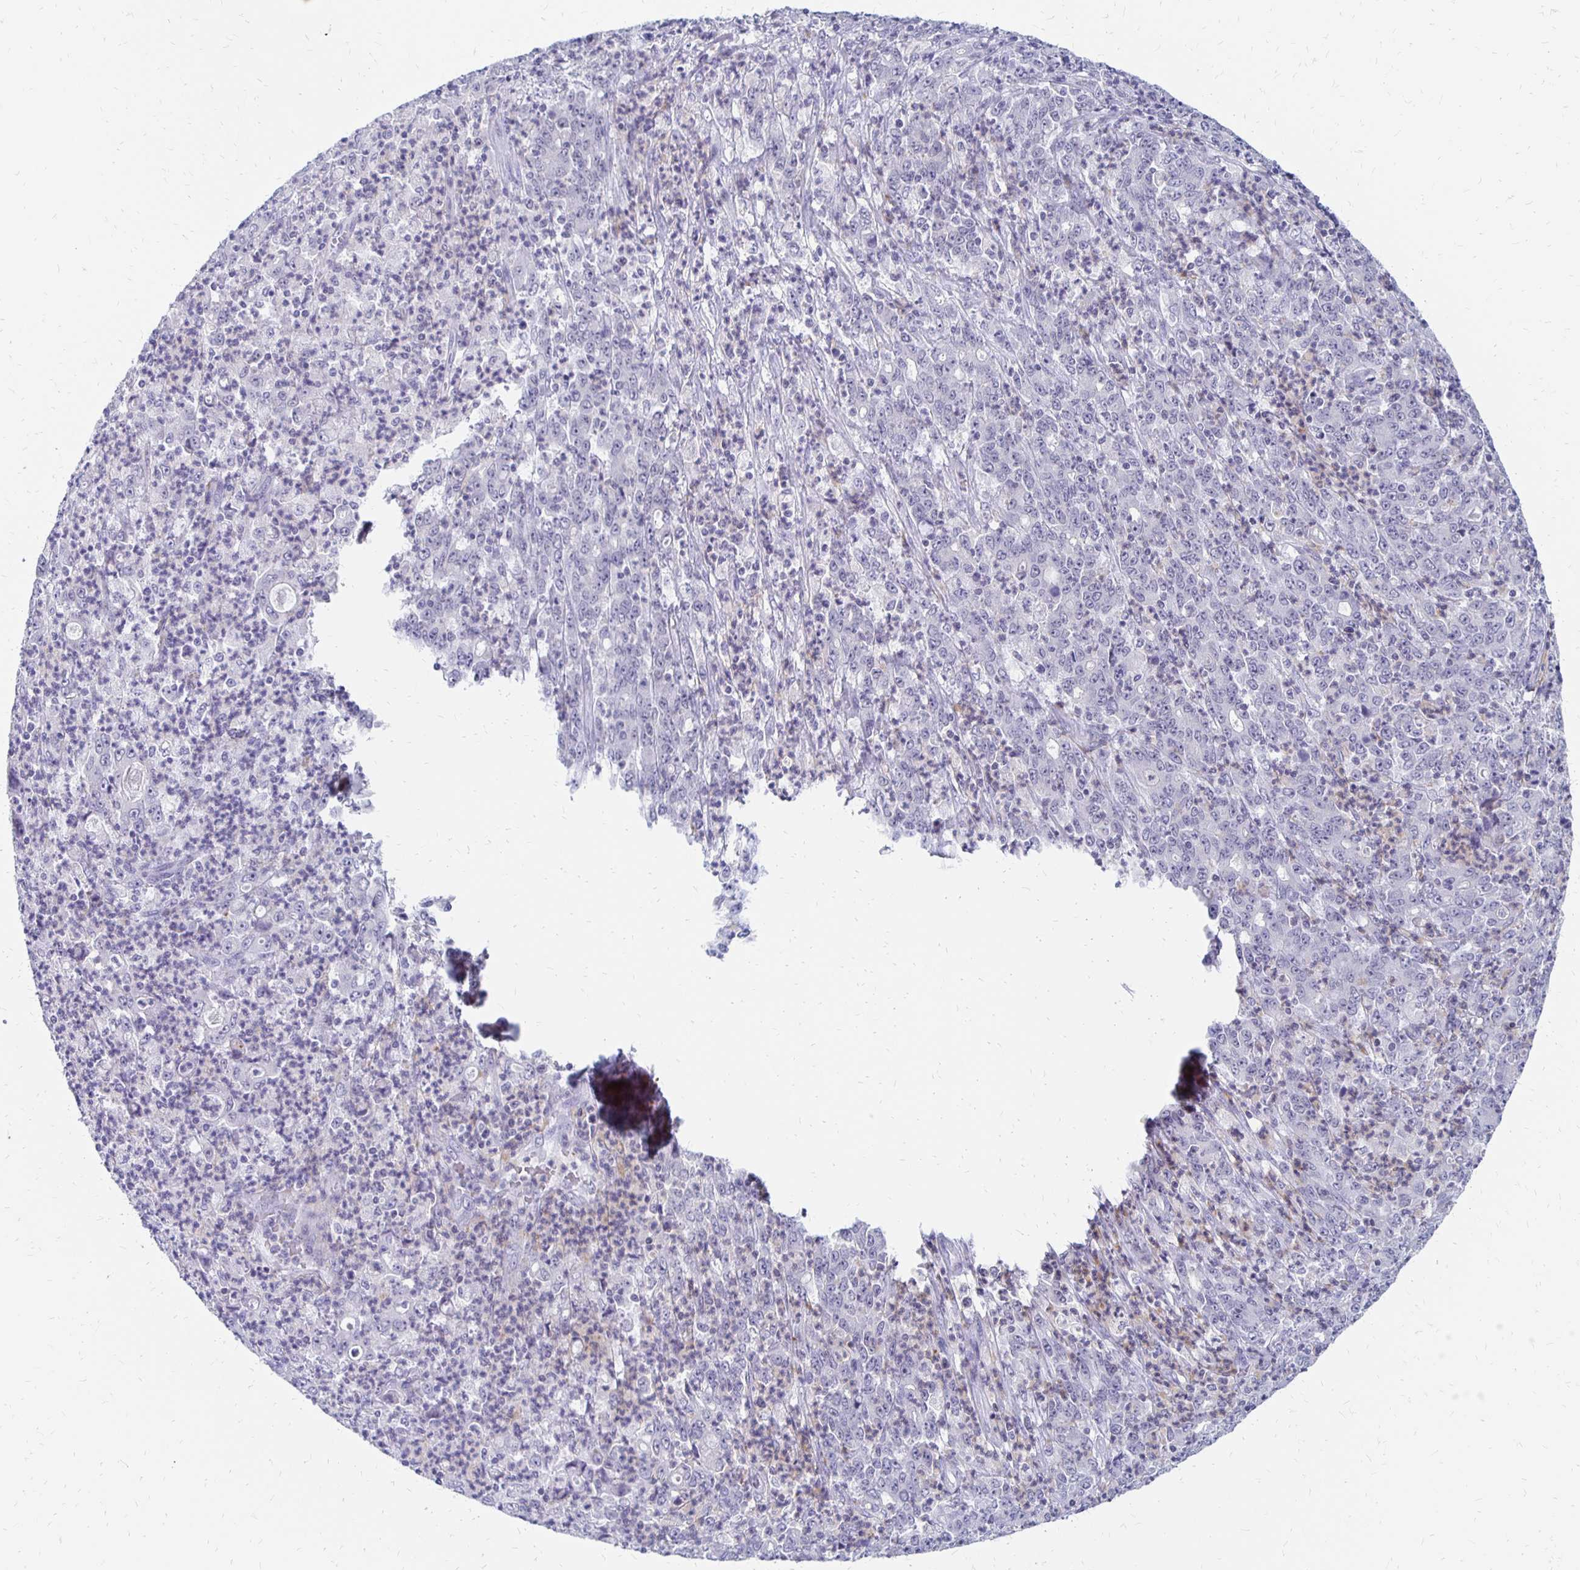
{"staining": {"intensity": "negative", "quantity": "none", "location": "none"}, "tissue": "stomach cancer", "cell_type": "Tumor cells", "image_type": "cancer", "snomed": [{"axis": "morphology", "description": "Adenocarcinoma, NOS"}, {"axis": "topography", "description": "Stomach, lower"}], "caption": "IHC image of stomach adenocarcinoma stained for a protein (brown), which demonstrates no positivity in tumor cells.", "gene": "SYT2", "patient": {"sex": "female", "age": 71}}